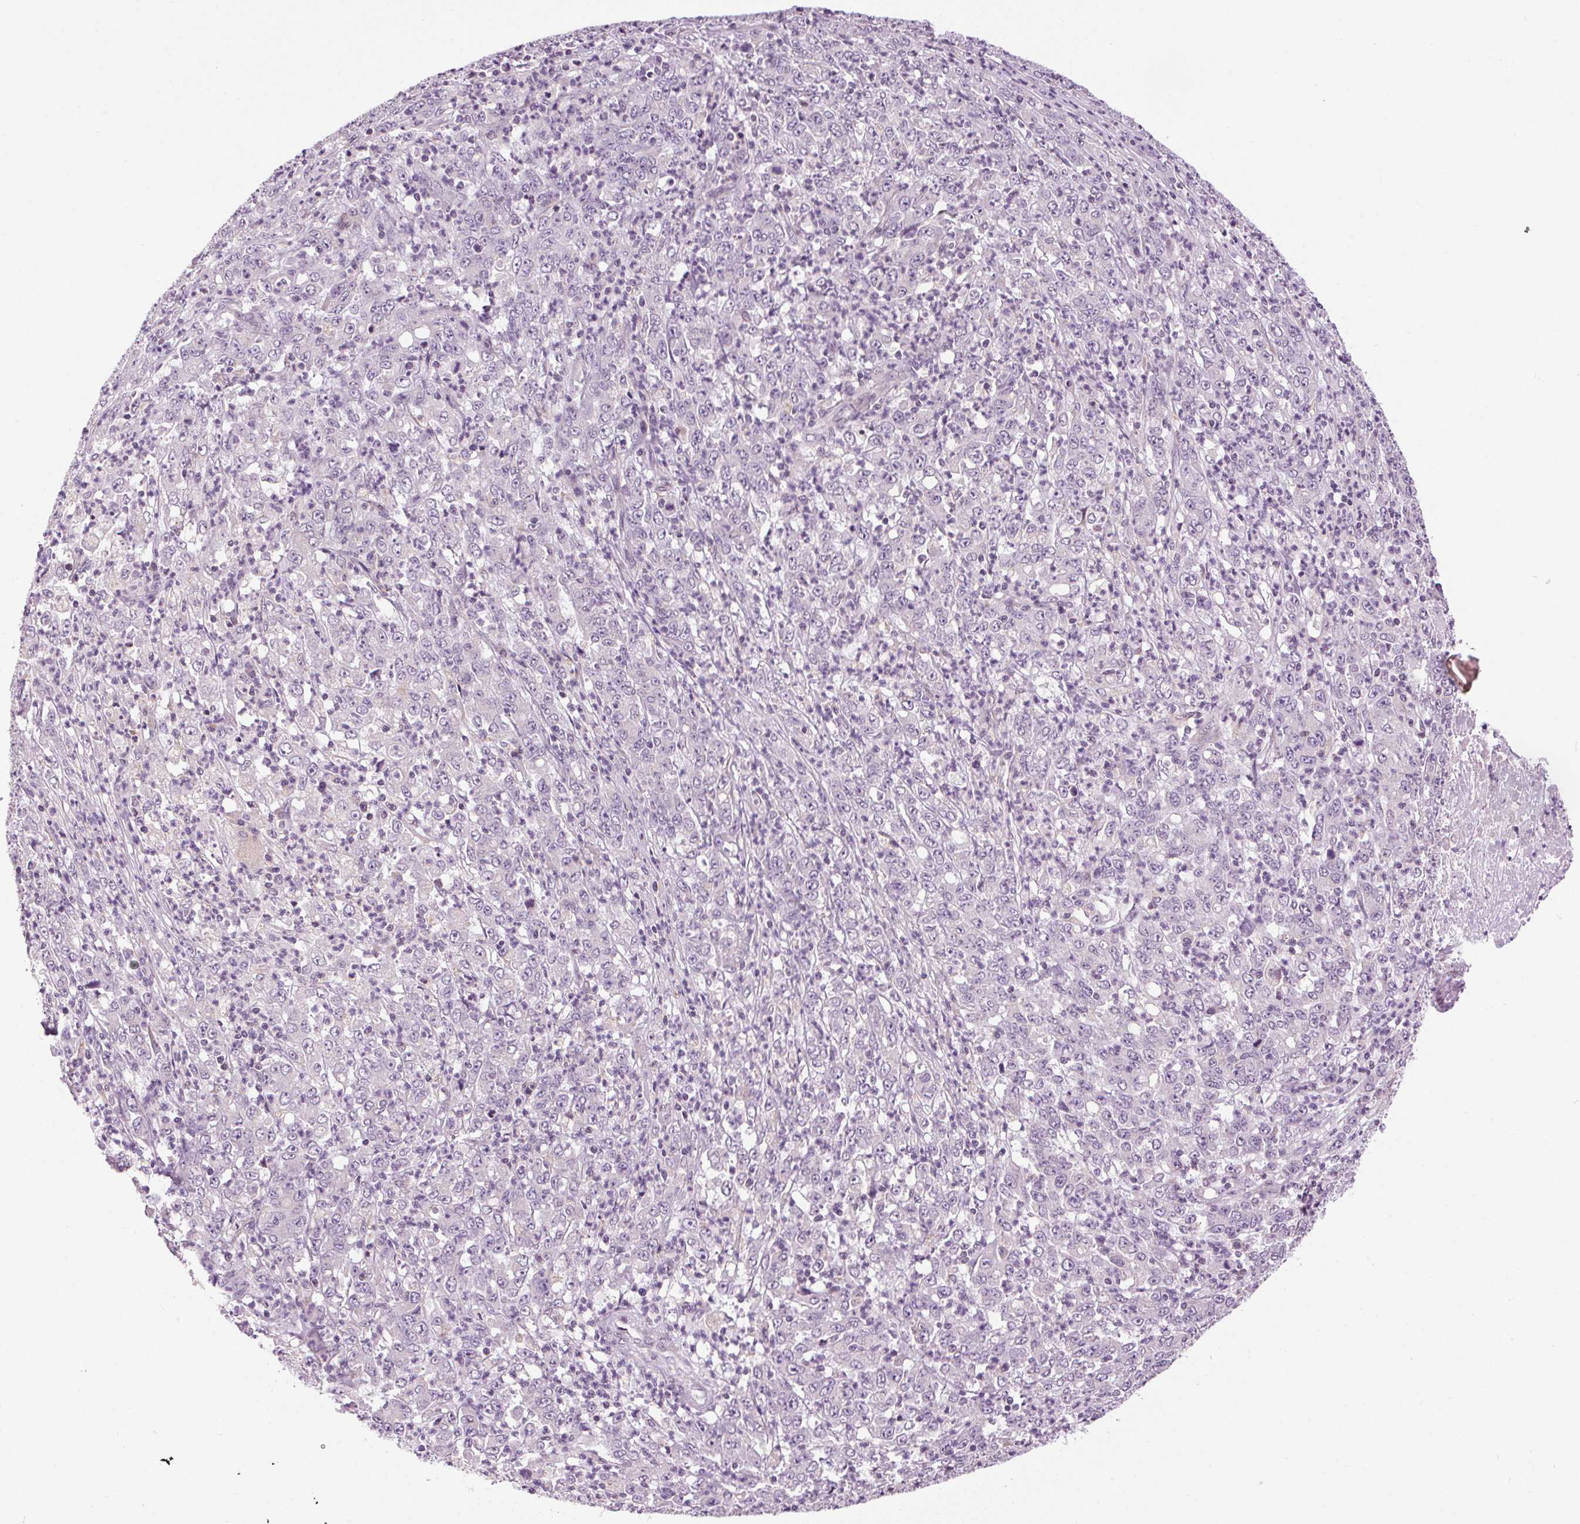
{"staining": {"intensity": "negative", "quantity": "none", "location": "none"}, "tissue": "stomach cancer", "cell_type": "Tumor cells", "image_type": "cancer", "snomed": [{"axis": "morphology", "description": "Adenocarcinoma, NOS"}, {"axis": "topography", "description": "Stomach, lower"}], "caption": "Immunohistochemistry of stomach adenocarcinoma displays no positivity in tumor cells.", "gene": "SMIM13", "patient": {"sex": "female", "age": 71}}